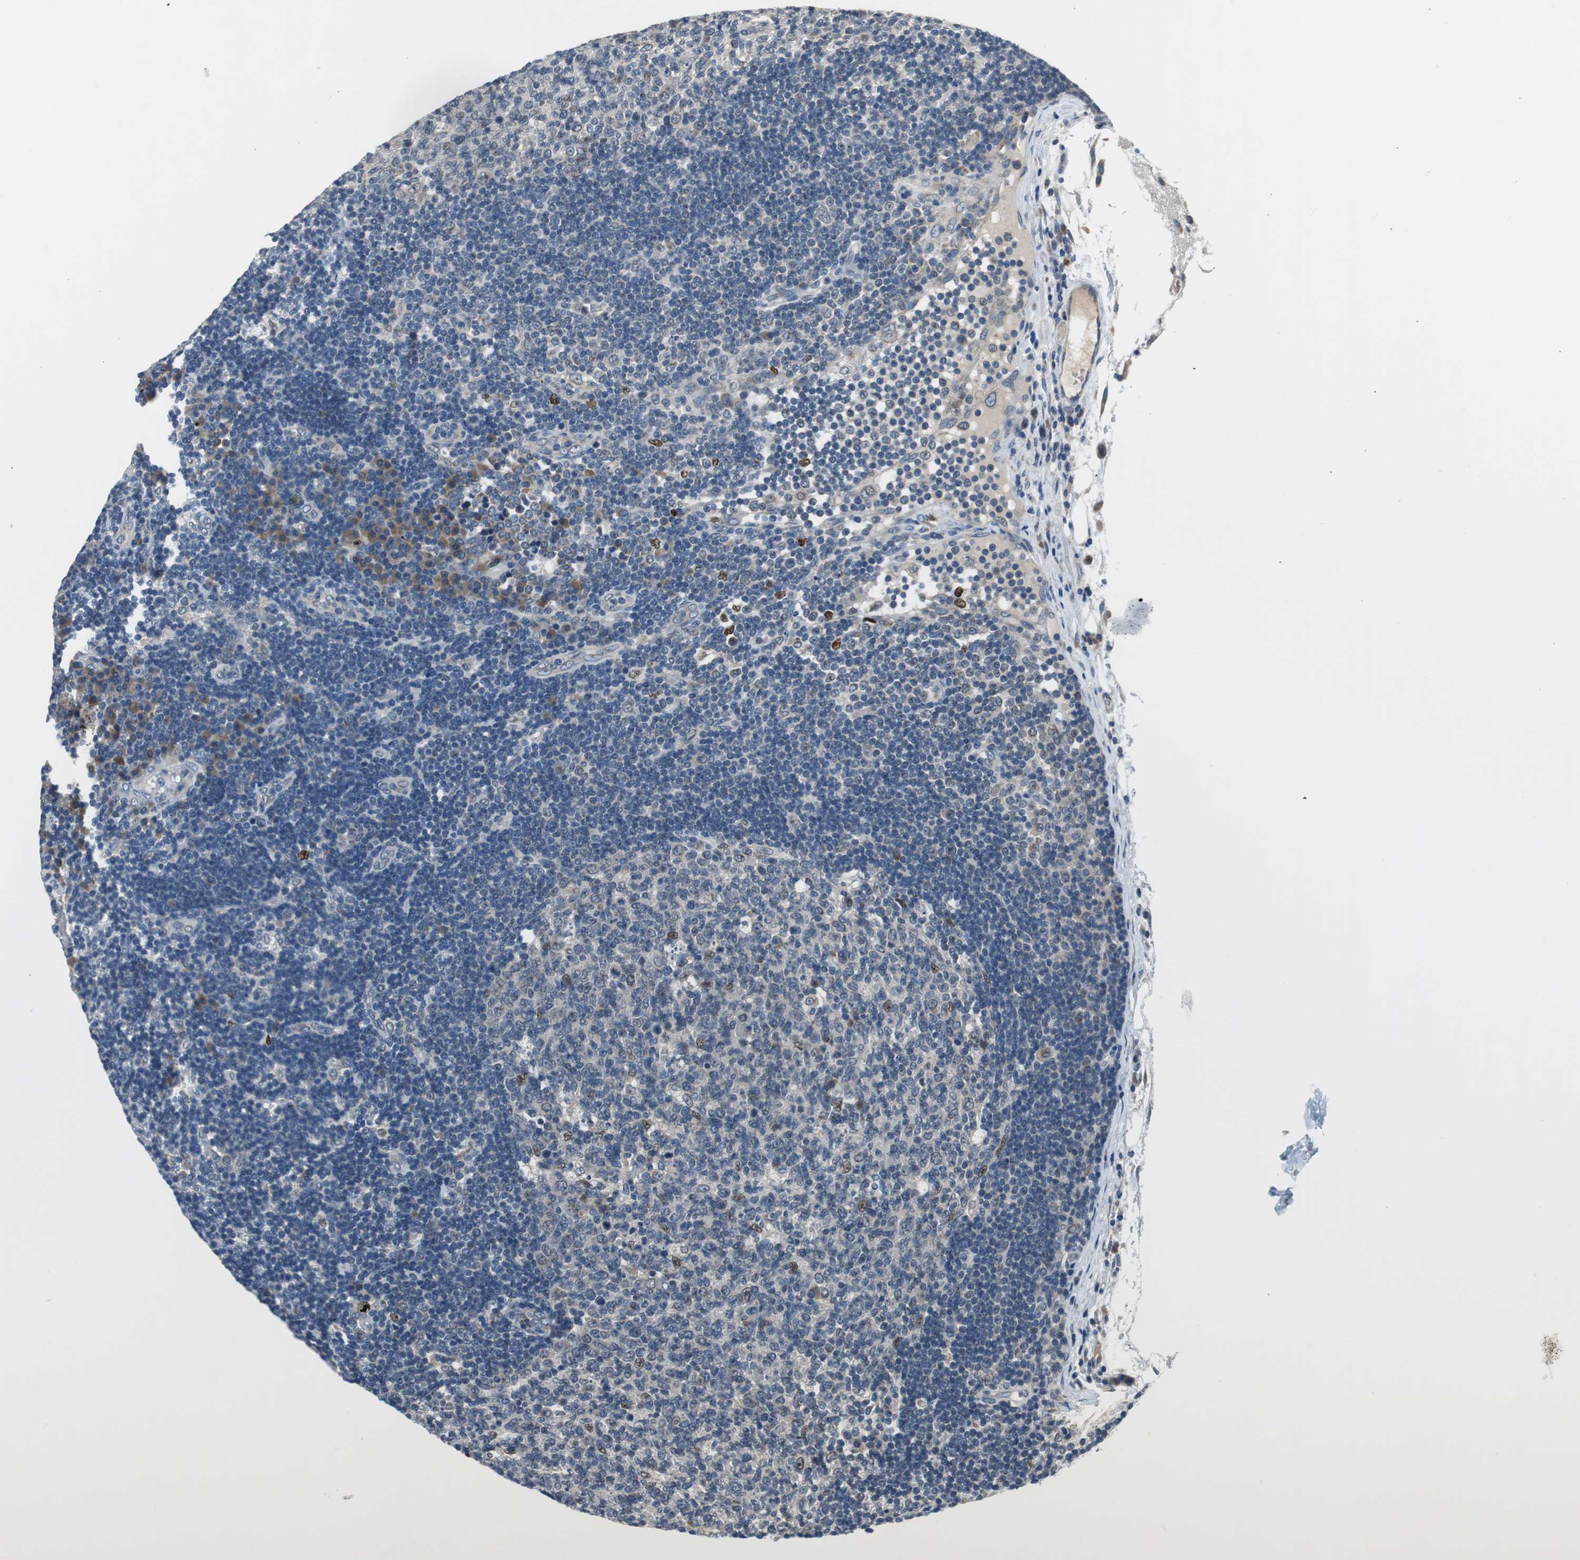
{"staining": {"intensity": "weak", "quantity": "<25%", "location": "cytoplasmic/membranous"}, "tissue": "lymph node", "cell_type": "Germinal center cells", "image_type": "normal", "snomed": [{"axis": "morphology", "description": "Normal tissue, NOS"}, {"axis": "morphology", "description": "Squamous cell carcinoma, metastatic, NOS"}, {"axis": "topography", "description": "Lymph node"}], "caption": "Germinal center cells show no significant protein positivity in unremarkable lymph node. Brightfield microscopy of immunohistochemistry (IHC) stained with DAB (brown) and hematoxylin (blue), captured at high magnification.", "gene": "PLAA", "patient": {"sex": "female", "age": 53}}